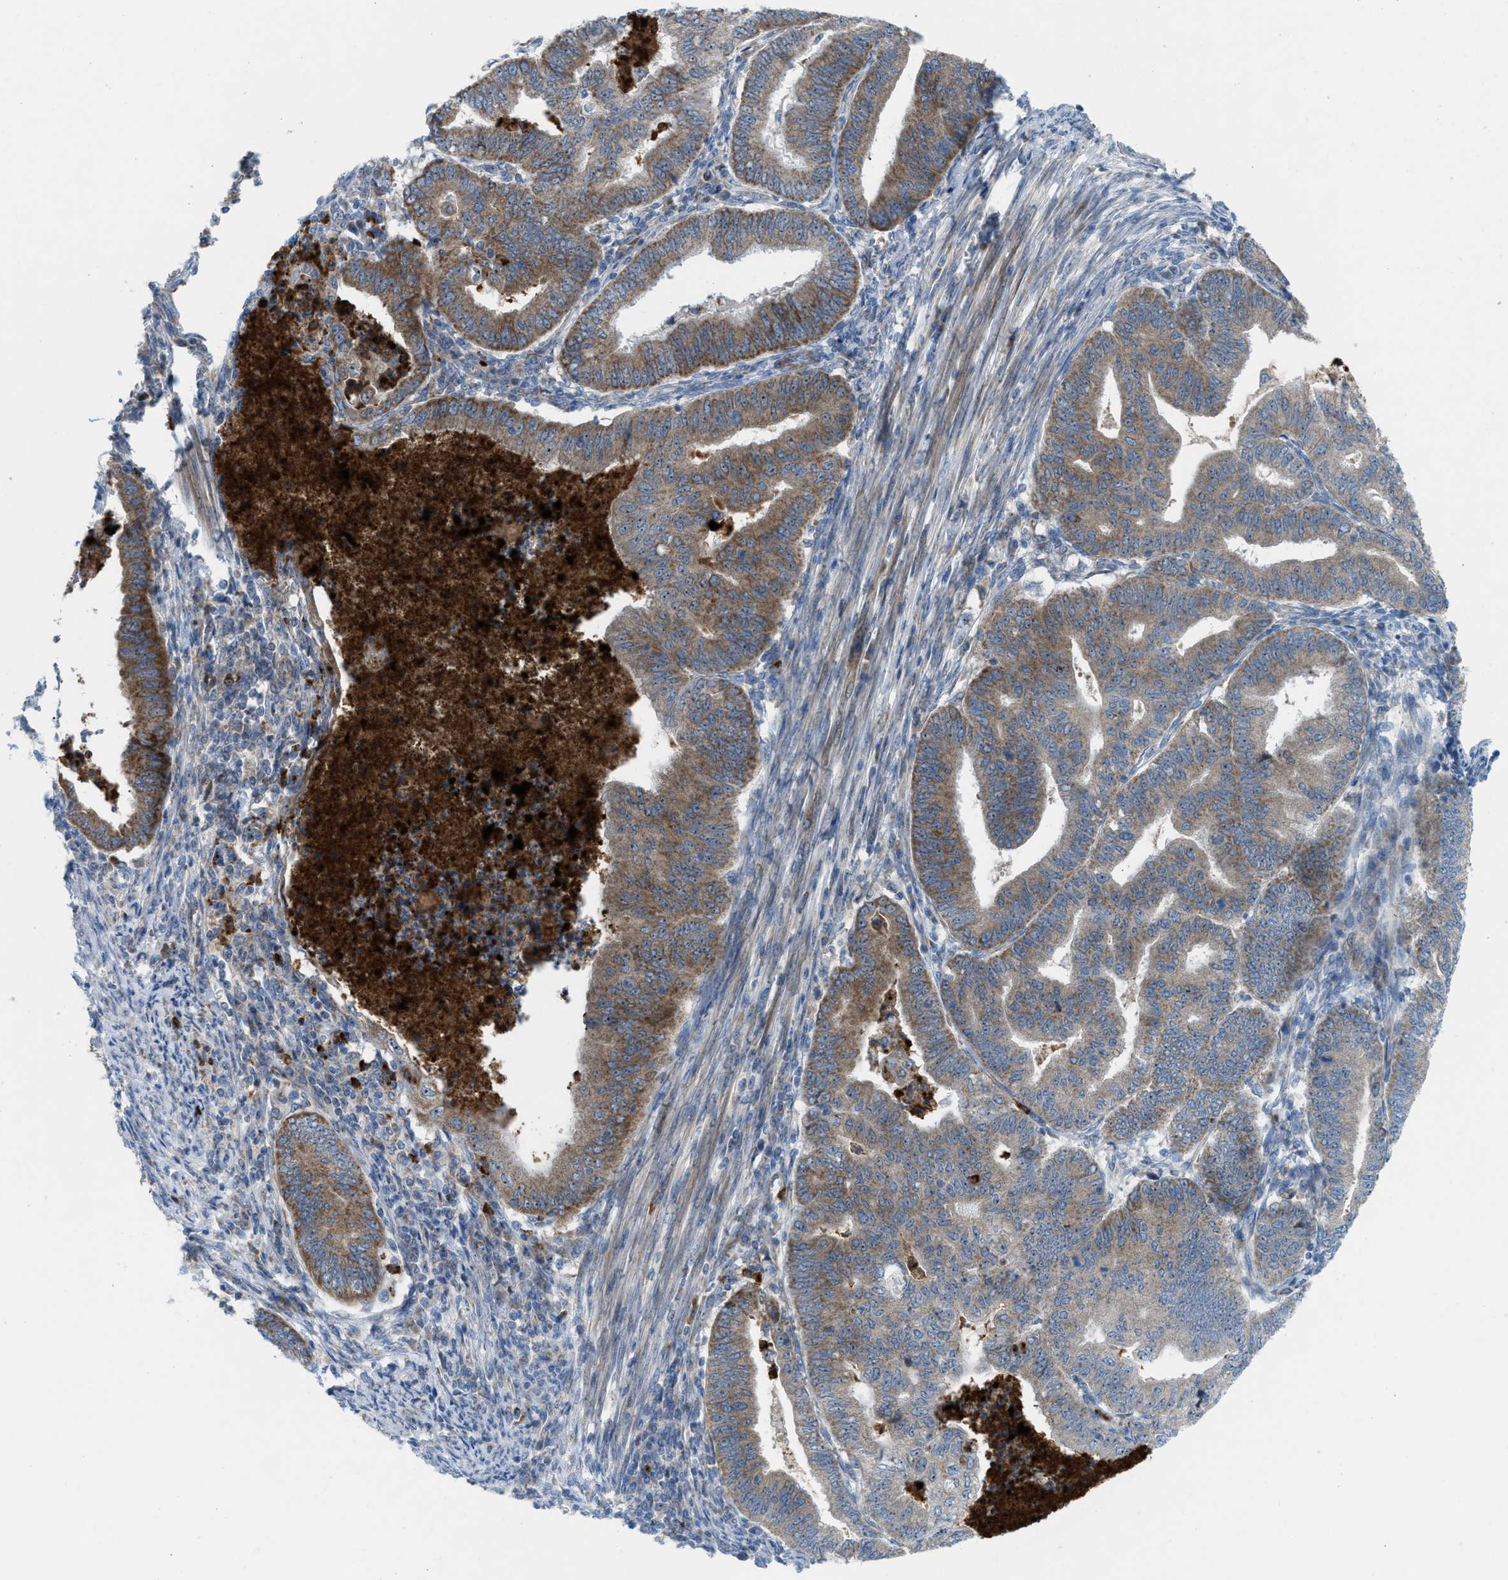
{"staining": {"intensity": "moderate", "quantity": ">75%", "location": "cytoplasmic/membranous,nuclear"}, "tissue": "endometrial cancer", "cell_type": "Tumor cells", "image_type": "cancer", "snomed": [{"axis": "morphology", "description": "Polyp, NOS"}, {"axis": "morphology", "description": "Adenocarcinoma, NOS"}, {"axis": "morphology", "description": "Adenoma, NOS"}, {"axis": "topography", "description": "Endometrium"}], "caption": "Tumor cells demonstrate medium levels of moderate cytoplasmic/membranous and nuclear staining in about >75% of cells in human endometrial cancer (adenoma).", "gene": "TPH1", "patient": {"sex": "female", "age": 79}}